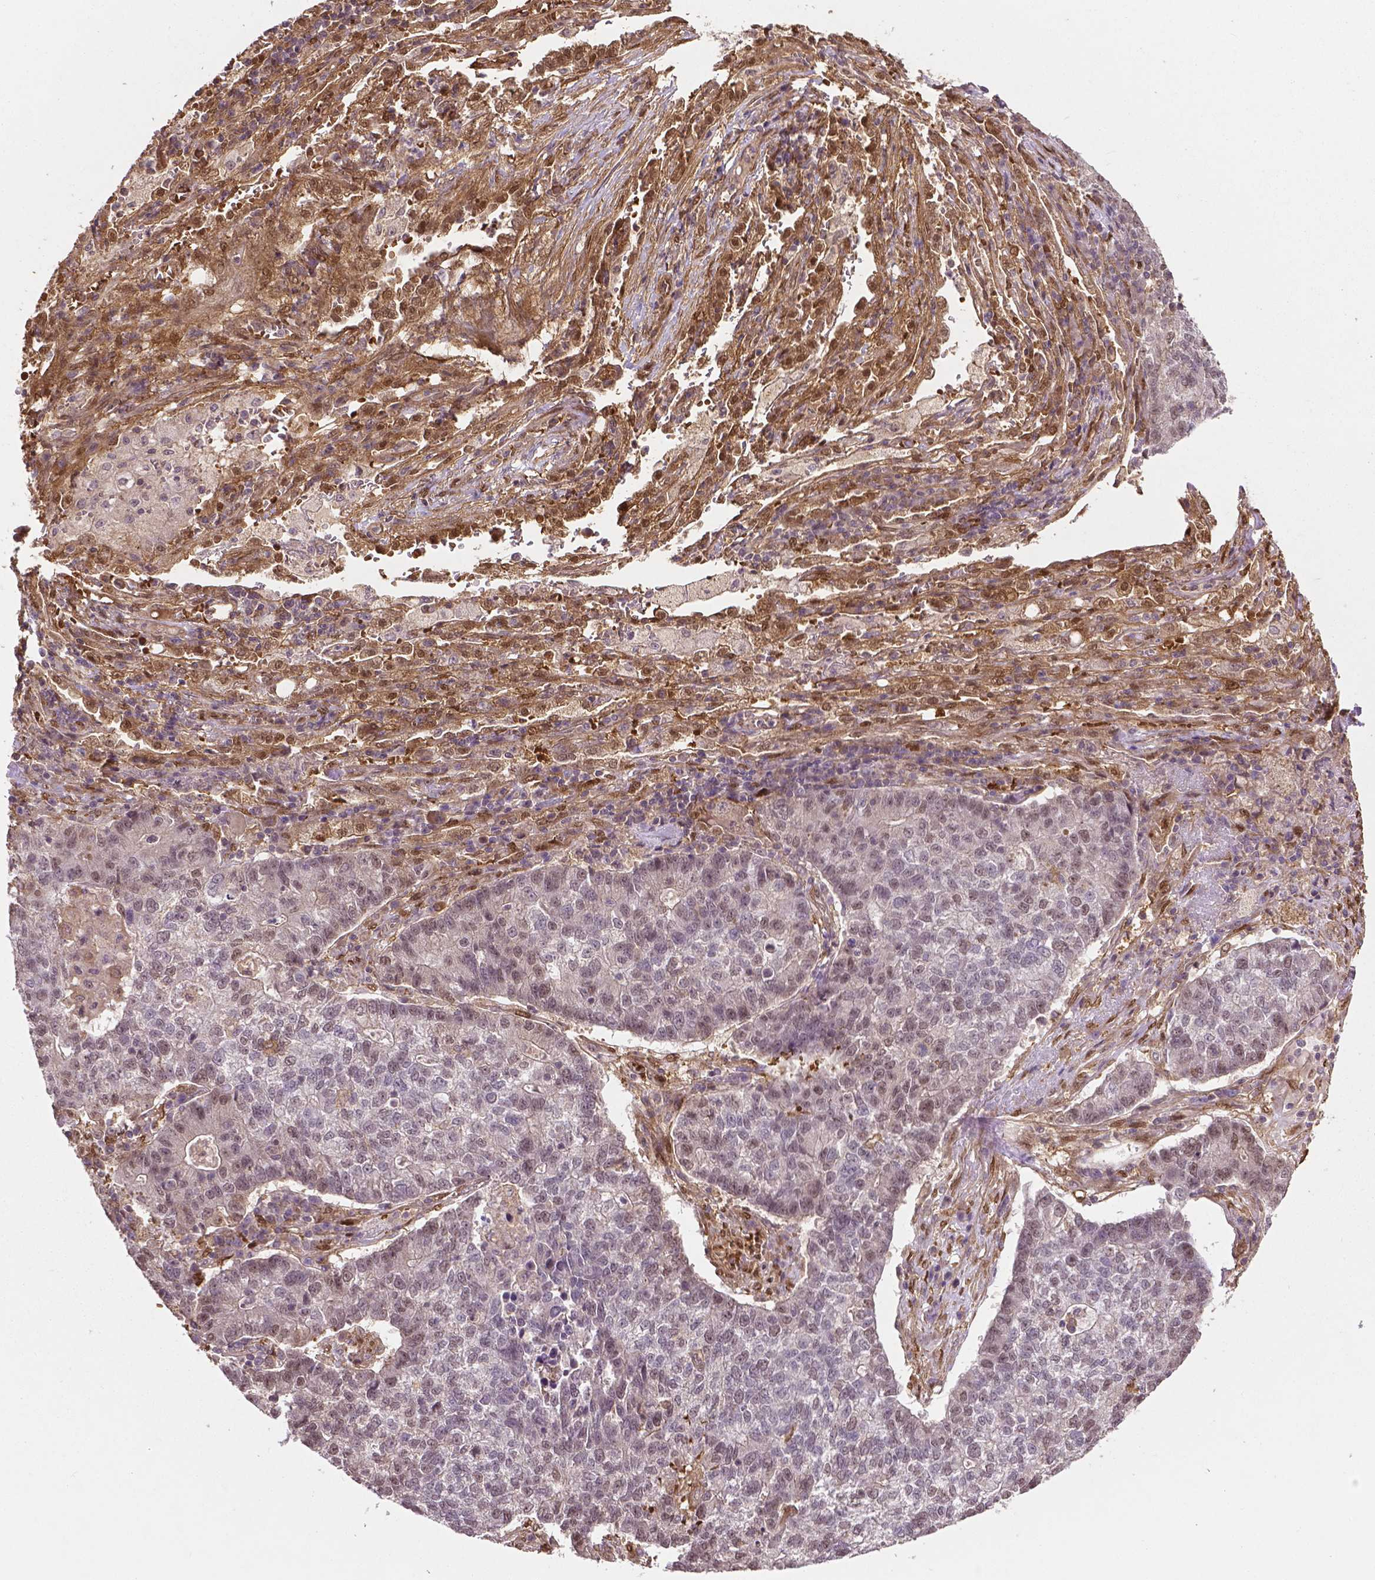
{"staining": {"intensity": "negative", "quantity": "none", "location": "none"}, "tissue": "lung cancer", "cell_type": "Tumor cells", "image_type": "cancer", "snomed": [{"axis": "morphology", "description": "Adenocarcinoma, NOS"}, {"axis": "topography", "description": "Lung"}], "caption": "Immunohistochemical staining of human adenocarcinoma (lung) displays no significant expression in tumor cells. The staining was performed using DAB (3,3'-diaminobenzidine) to visualize the protein expression in brown, while the nuclei were stained in blue with hematoxylin (Magnification: 20x).", "gene": "YAP1", "patient": {"sex": "male", "age": 57}}